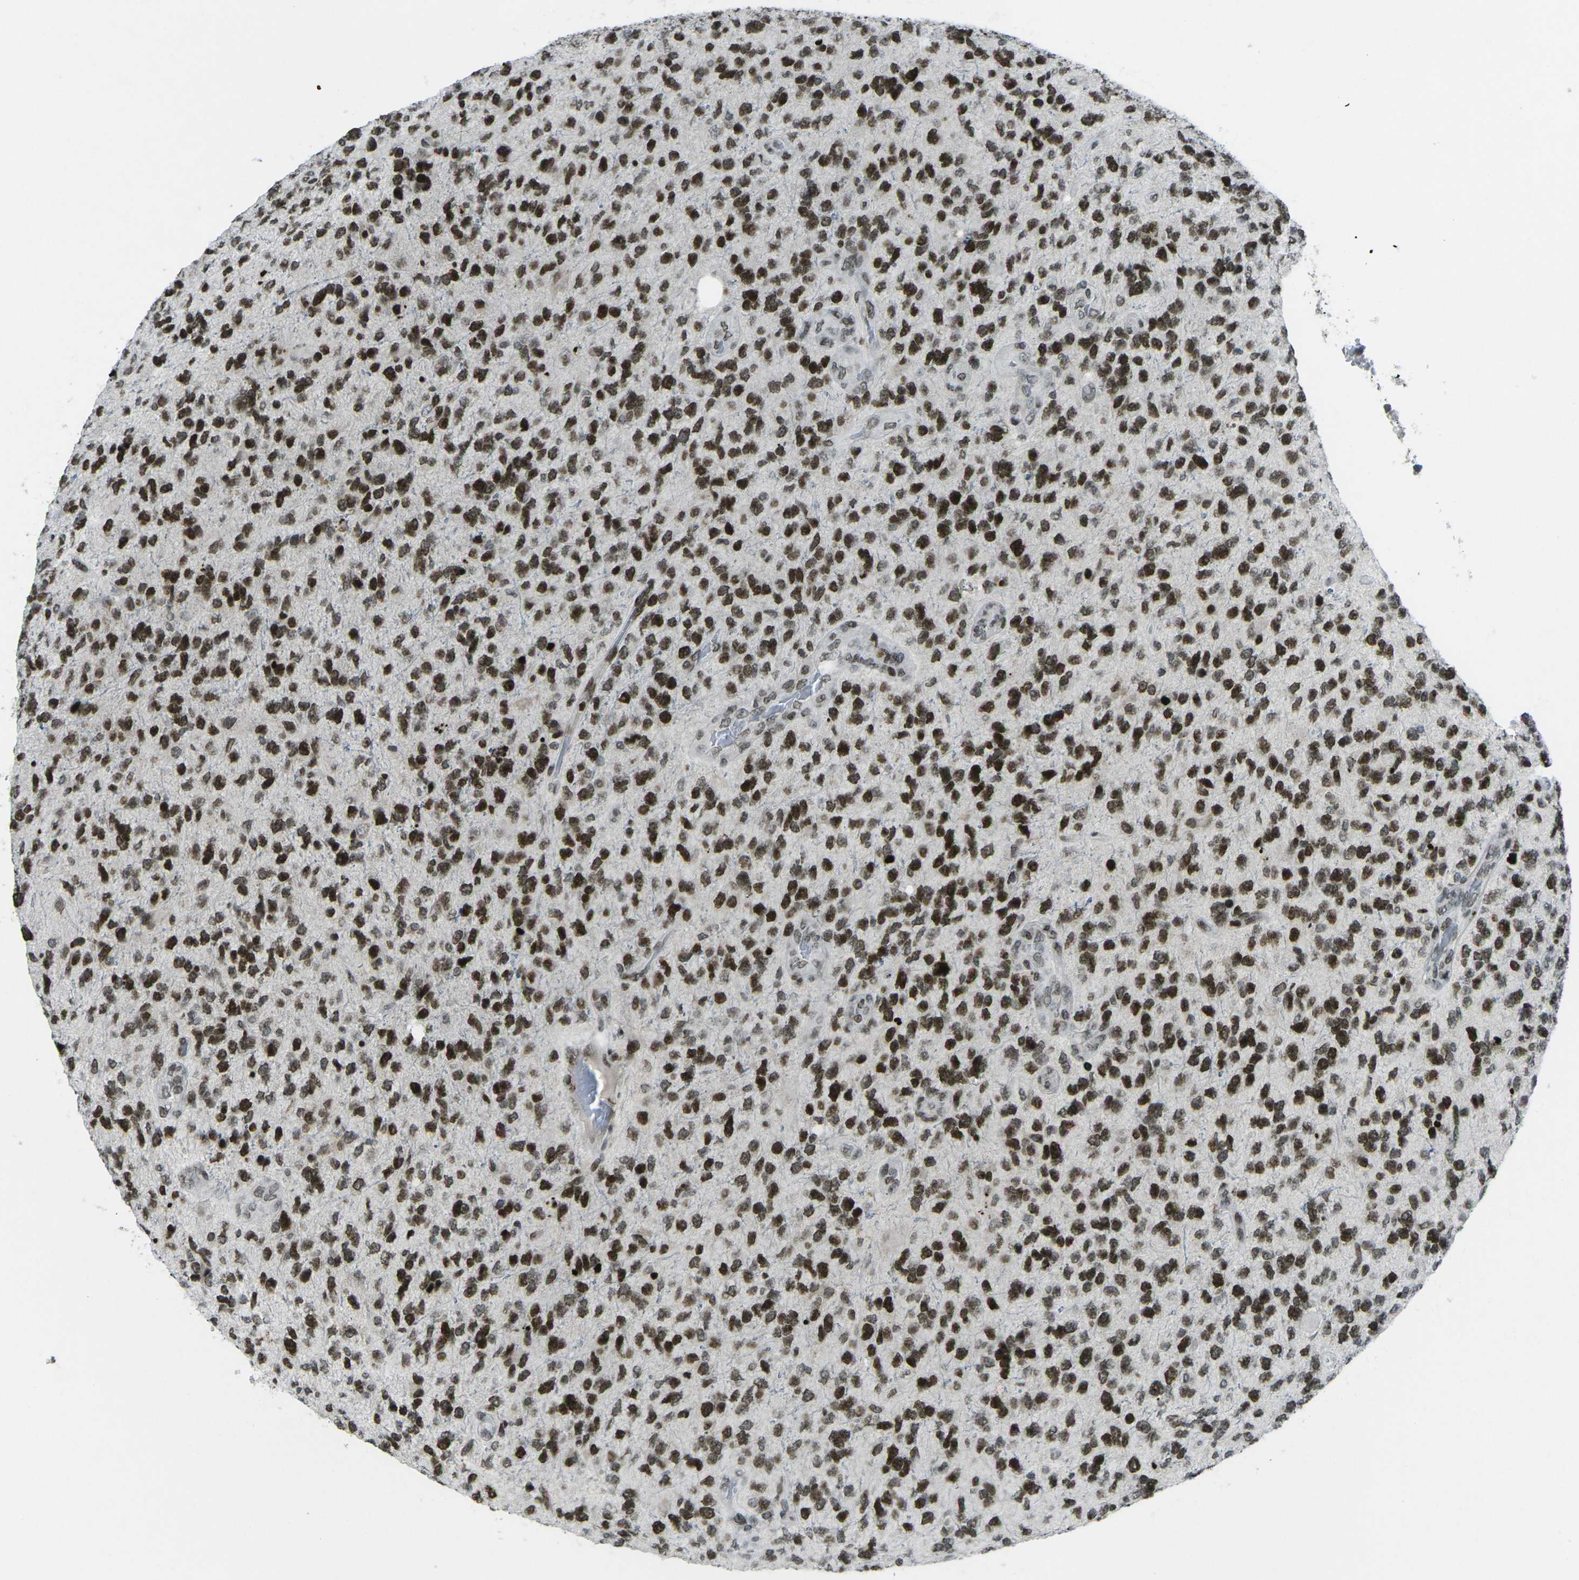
{"staining": {"intensity": "strong", "quantity": ">75%", "location": "nuclear"}, "tissue": "glioma", "cell_type": "Tumor cells", "image_type": "cancer", "snomed": [{"axis": "morphology", "description": "Glioma, malignant, High grade"}, {"axis": "topography", "description": "Brain"}], "caption": "Glioma was stained to show a protein in brown. There is high levels of strong nuclear expression in approximately >75% of tumor cells.", "gene": "EME1", "patient": {"sex": "female", "age": 58}}